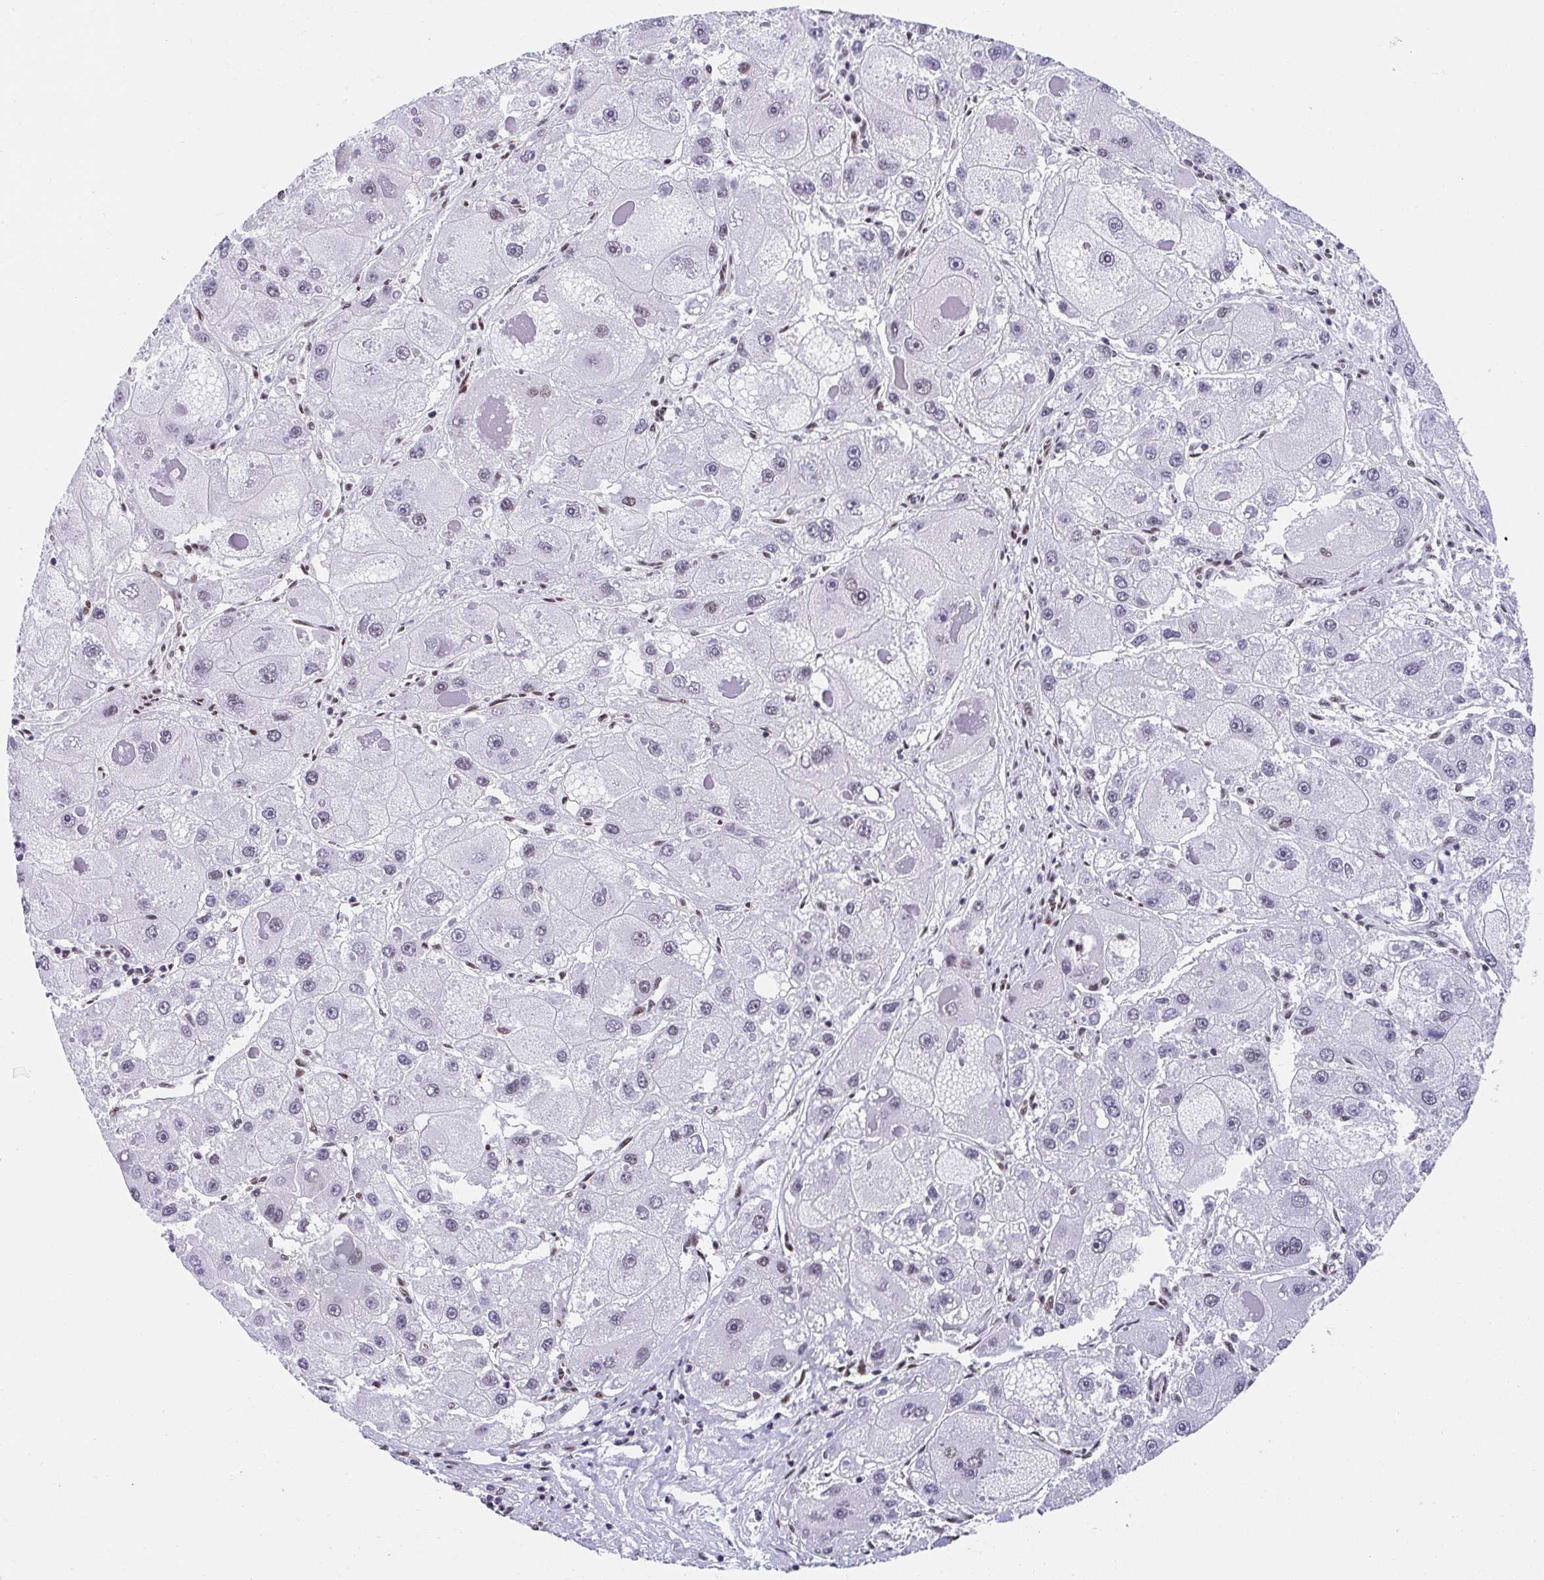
{"staining": {"intensity": "weak", "quantity": "<25%", "location": "nuclear"}, "tissue": "liver cancer", "cell_type": "Tumor cells", "image_type": "cancer", "snomed": [{"axis": "morphology", "description": "Carcinoma, Hepatocellular, NOS"}, {"axis": "topography", "description": "Liver"}], "caption": "Tumor cells are negative for brown protein staining in liver cancer.", "gene": "SLC7A10", "patient": {"sex": "female", "age": 73}}